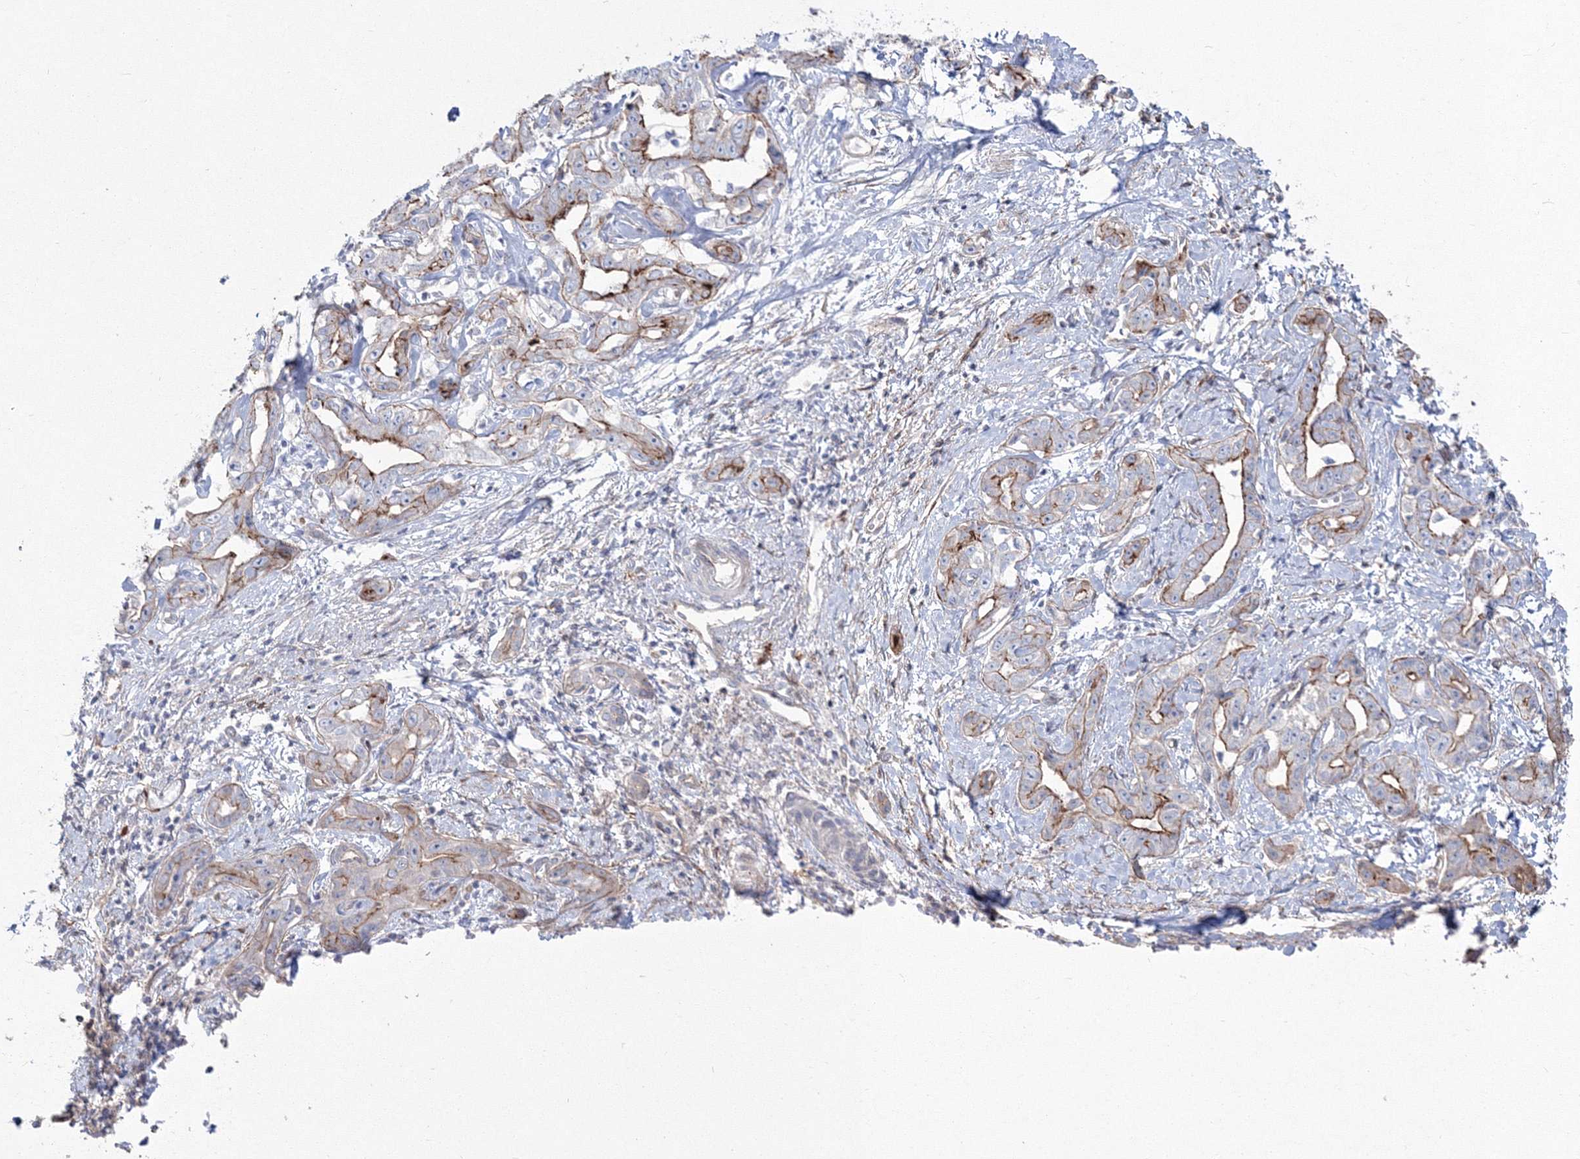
{"staining": {"intensity": "moderate", "quantity": "25%-75%", "location": "cytoplasmic/membranous"}, "tissue": "liver cancer", "cell_type": "Tumor cells", "image_type": "cancer", "snomed": [{"axis": "morphology", "description": "Cholangiocarcinoma"}, {"axis": "topography", "description": "Liver"}], "caption": "IHC image of liver cancer stained for a protein (brown), which exhibits medium levels of moderate cytoplasmic/membranous expression in about 25%-75% of tumor cells.", "gene": "HYAL2", "patient": {"sex": "male", "age": 59}}